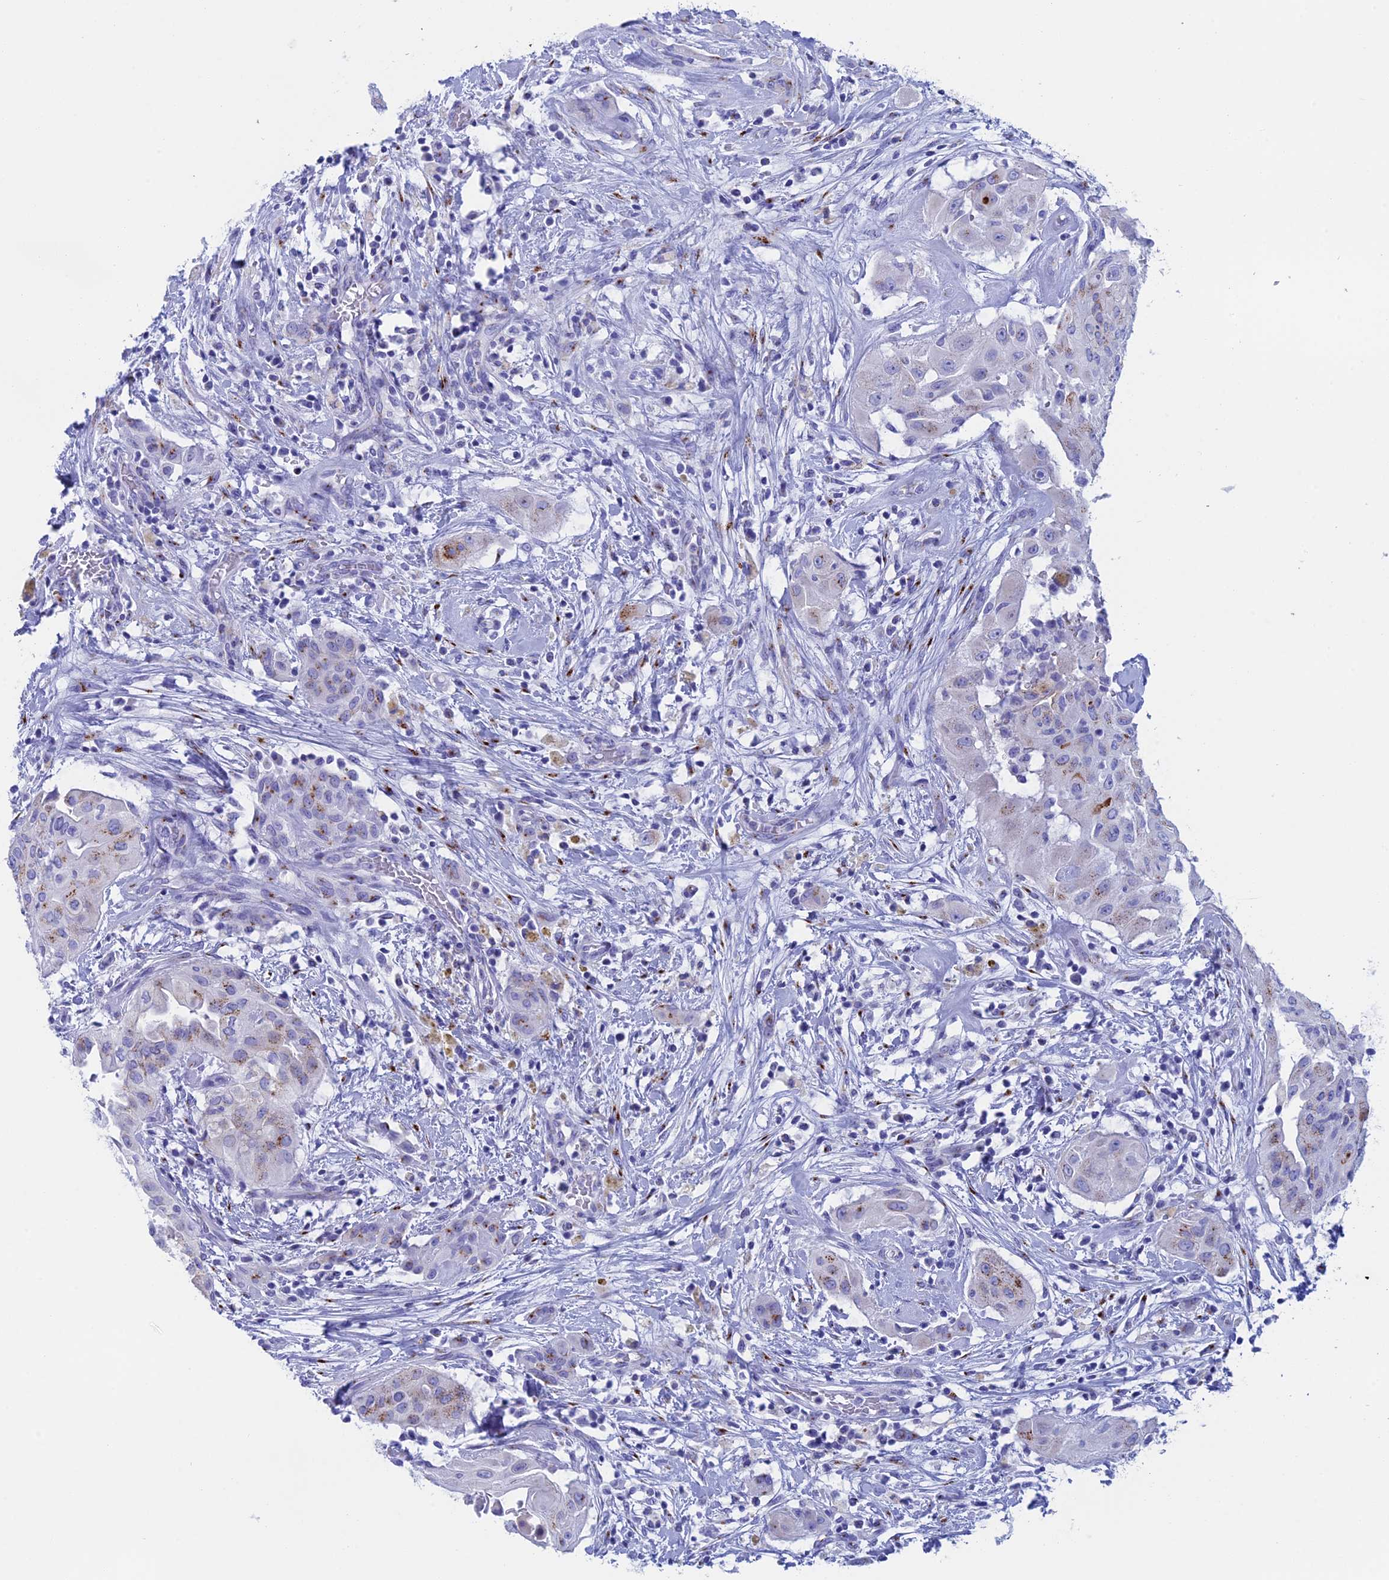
{"staining": {"intensity": "weak", "quantity": "<25%", "location": "cytoplasmic/membranous"}, "tissue": "thyroid cancer", "cell_type": "Tumor cells", "image_type": "cancer", "snomed": [{"axis": "morphology", "description": "Papillary adenocarcinoma, NOS"}, {"axis": "topography", "description": "Thyroid gland"}], "caption": "This is an IHC image of human thyroid cancer. There is no positivity in tumor cells.", "gene": "ERICH4", "patient": {"sex": "female", "age": 59}}